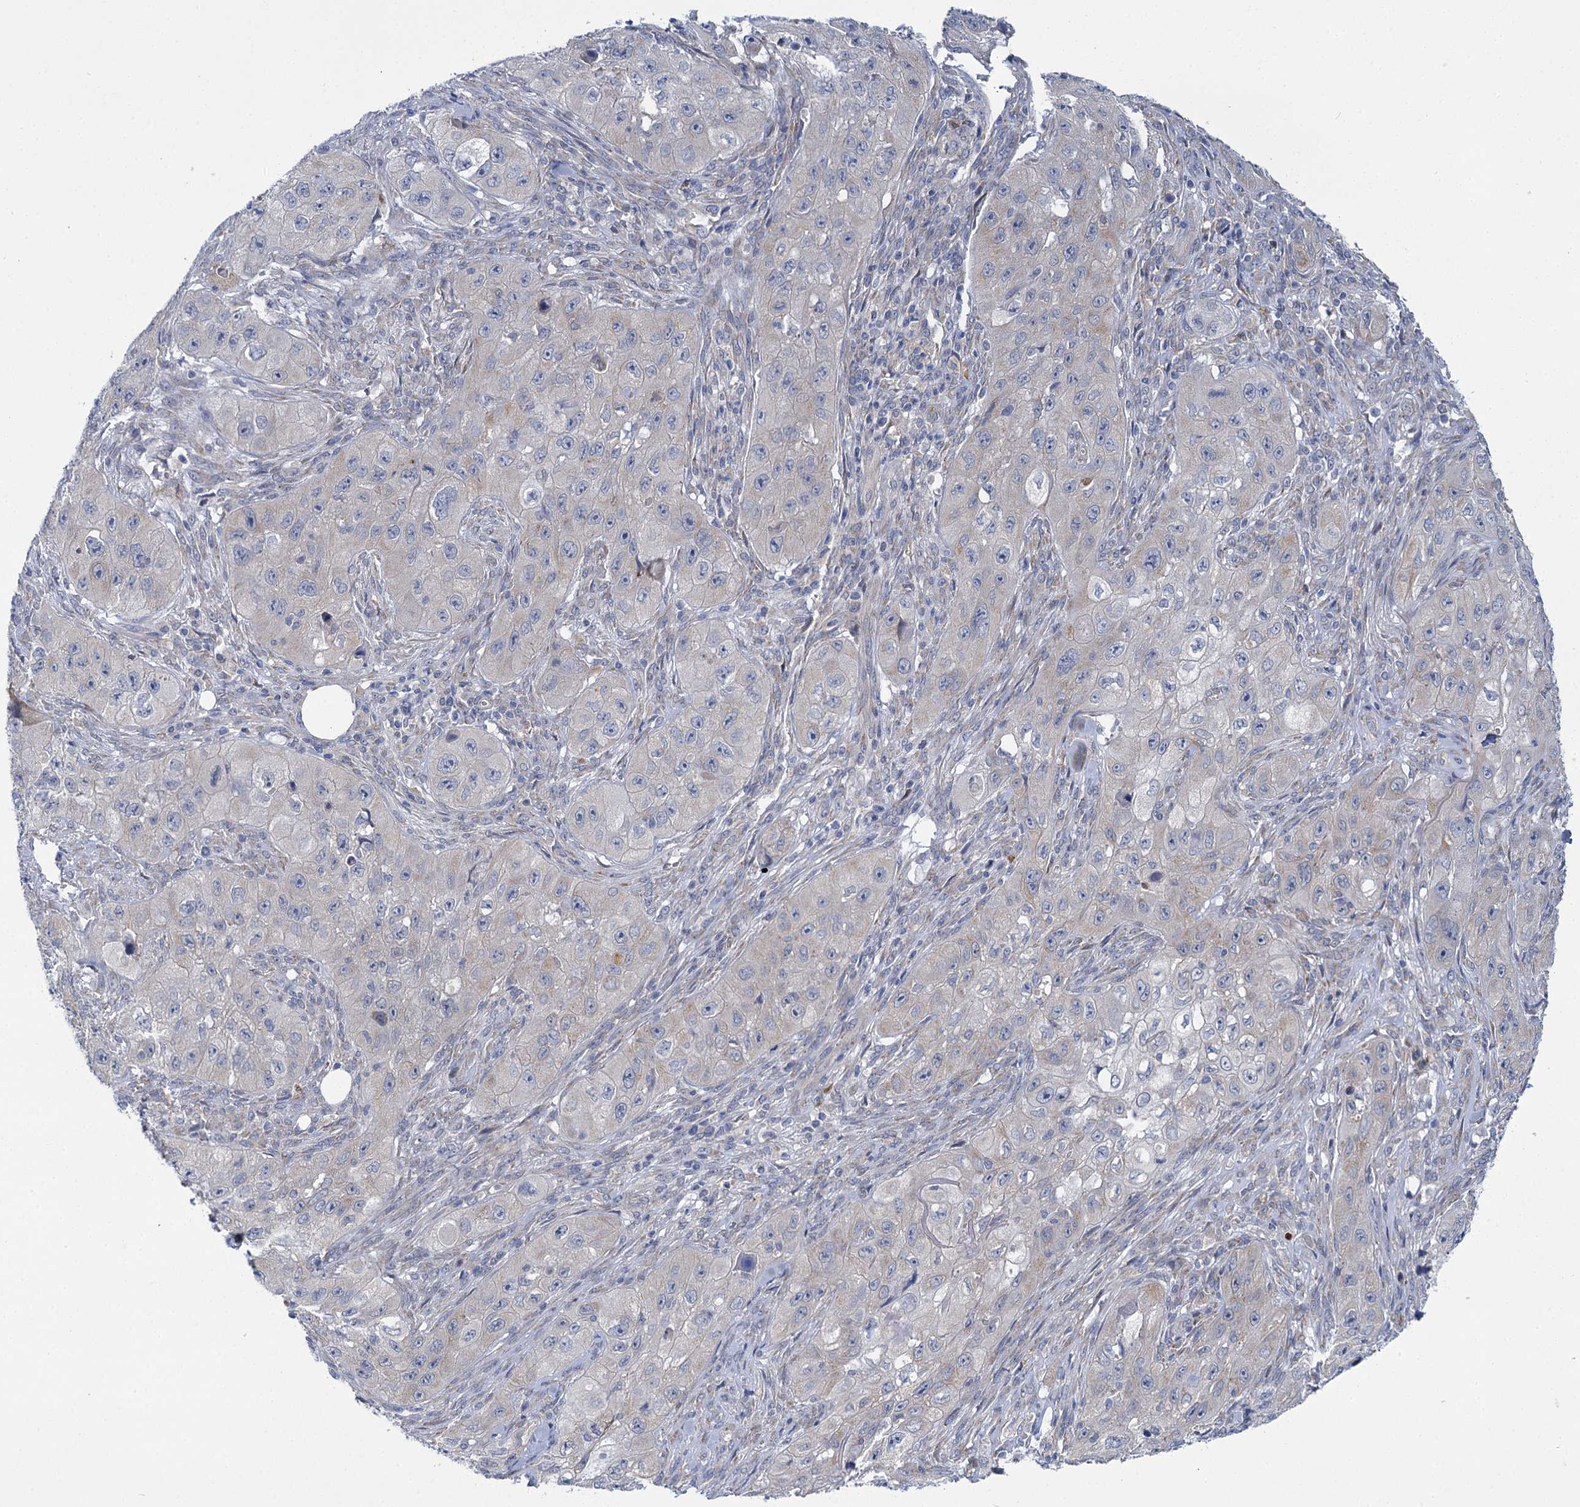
{"staining": {"intensity": "negative", "quantity": "none", "location": "none"}, "tissue": "skin cancer", "cell_type": "Tumor cells", "image_type": "cancer", "snomed": [{"axis": "morphology", "description": "Squamous cell carcinoma, NOS"}, {"axis": "topography", "description": "Skin"}, {"axis": "topography", "description": "Subcutis"}], "caption": "Immunohistochemical staining of human squamous cell carcinoma (skin) shows no significant positivity in tumor cells.", "gene": "MBLAC2", "patient": {"sex": "male", "age": 73}}